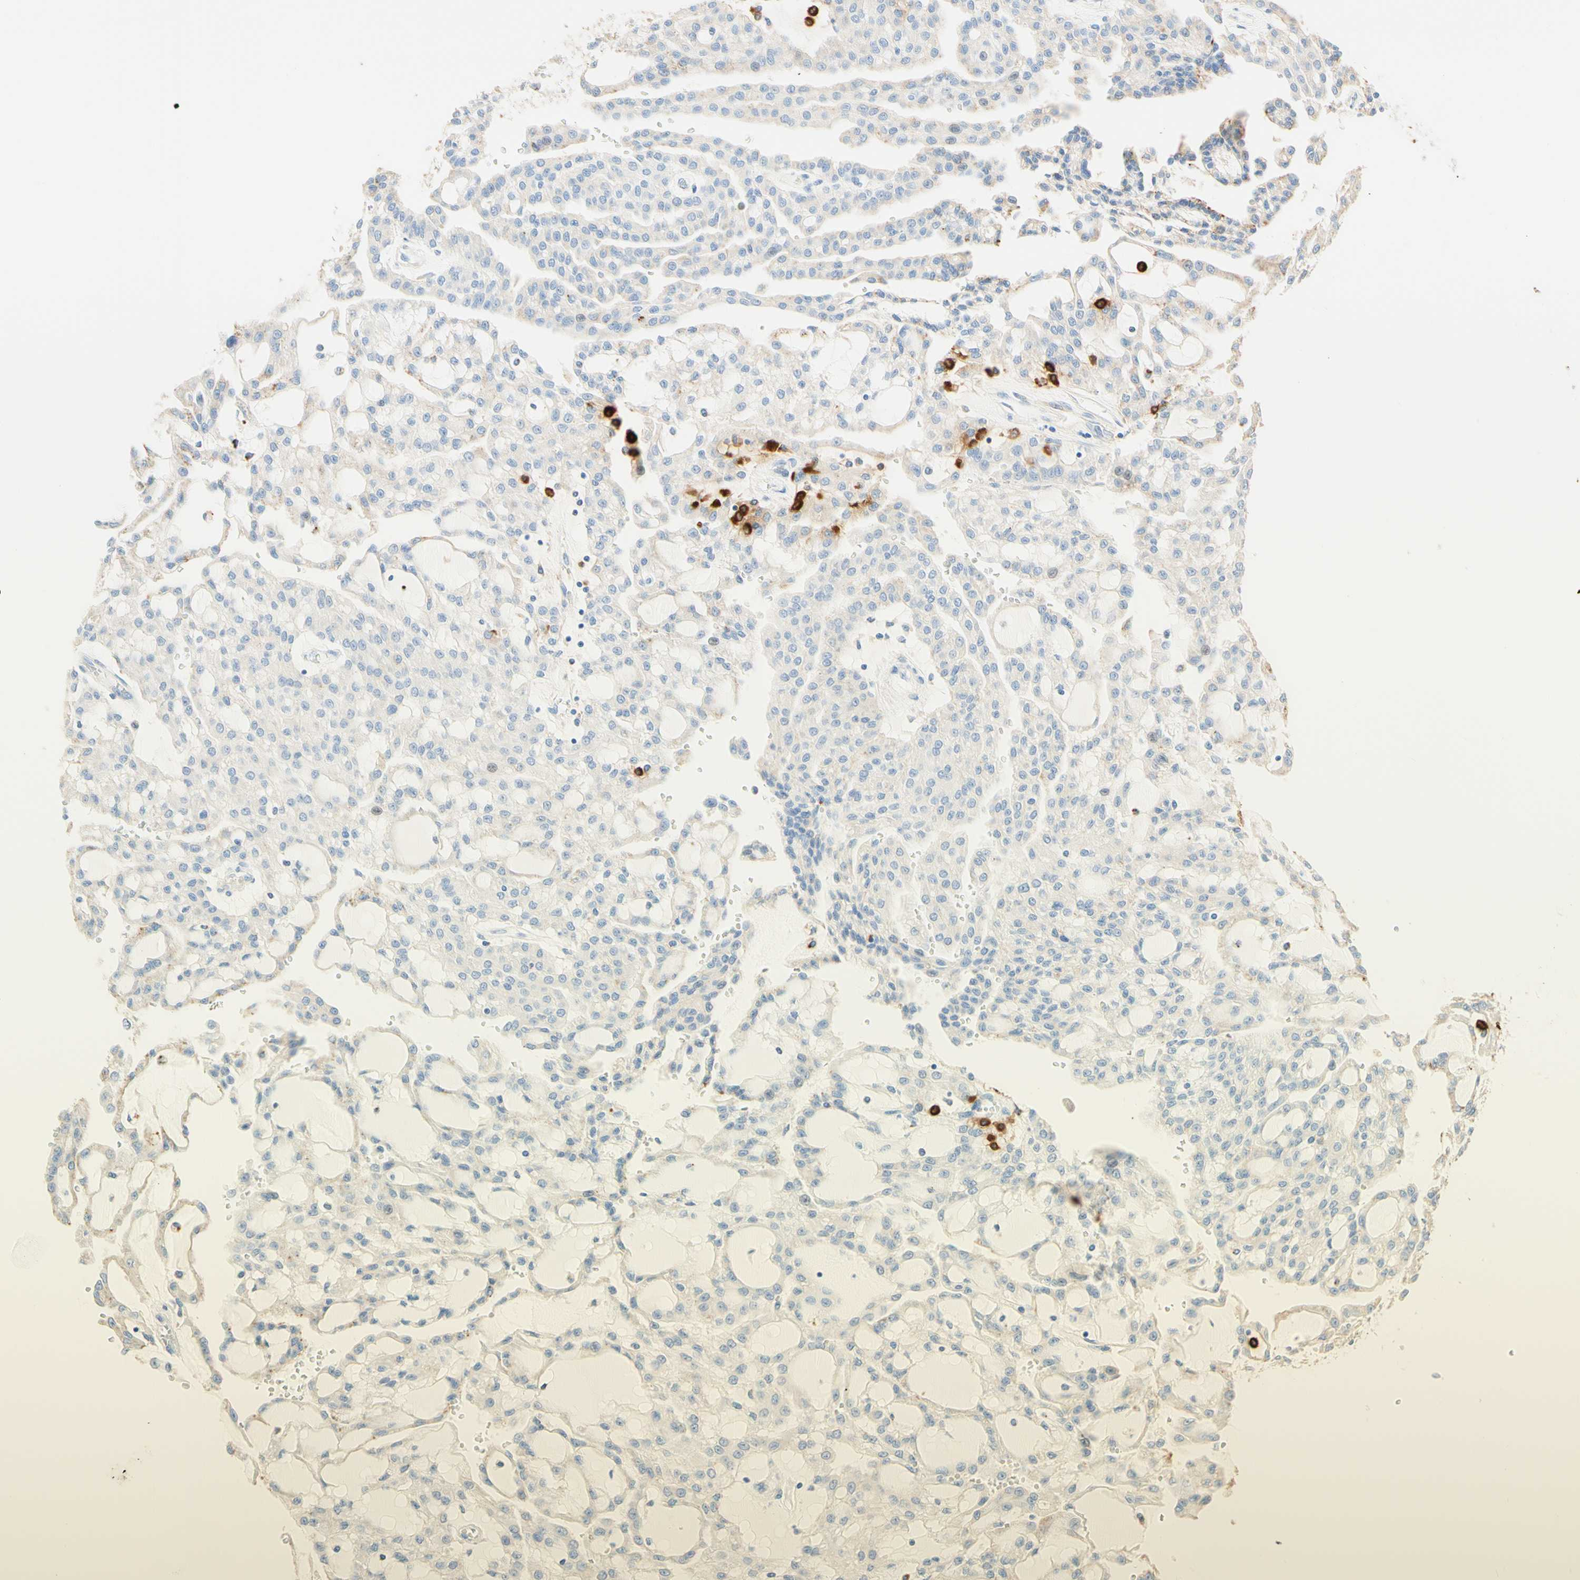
{"staining": {"intensity": "strong", "quantity": "<25%", "location": "cytoplasmic/membranous"}, "tissue": "renal cancer", "cell_type": "Tumor cells", "image_type": "cancer", "snomed": [{"axis": "morphology", "description": "Adenocarcinoma, NOS"}, {"axis": "topography", "description": "Kidney"}], "caption": "Immunohistochemistry (IHC) of human renal cancer (adenocarcinoma) exhibits medium levels of strong cytoplasmic/membranous staining in approximately <25% of tumor cells.", "gene": "CD63", "patient": {"sex": "male", "age": 63}}